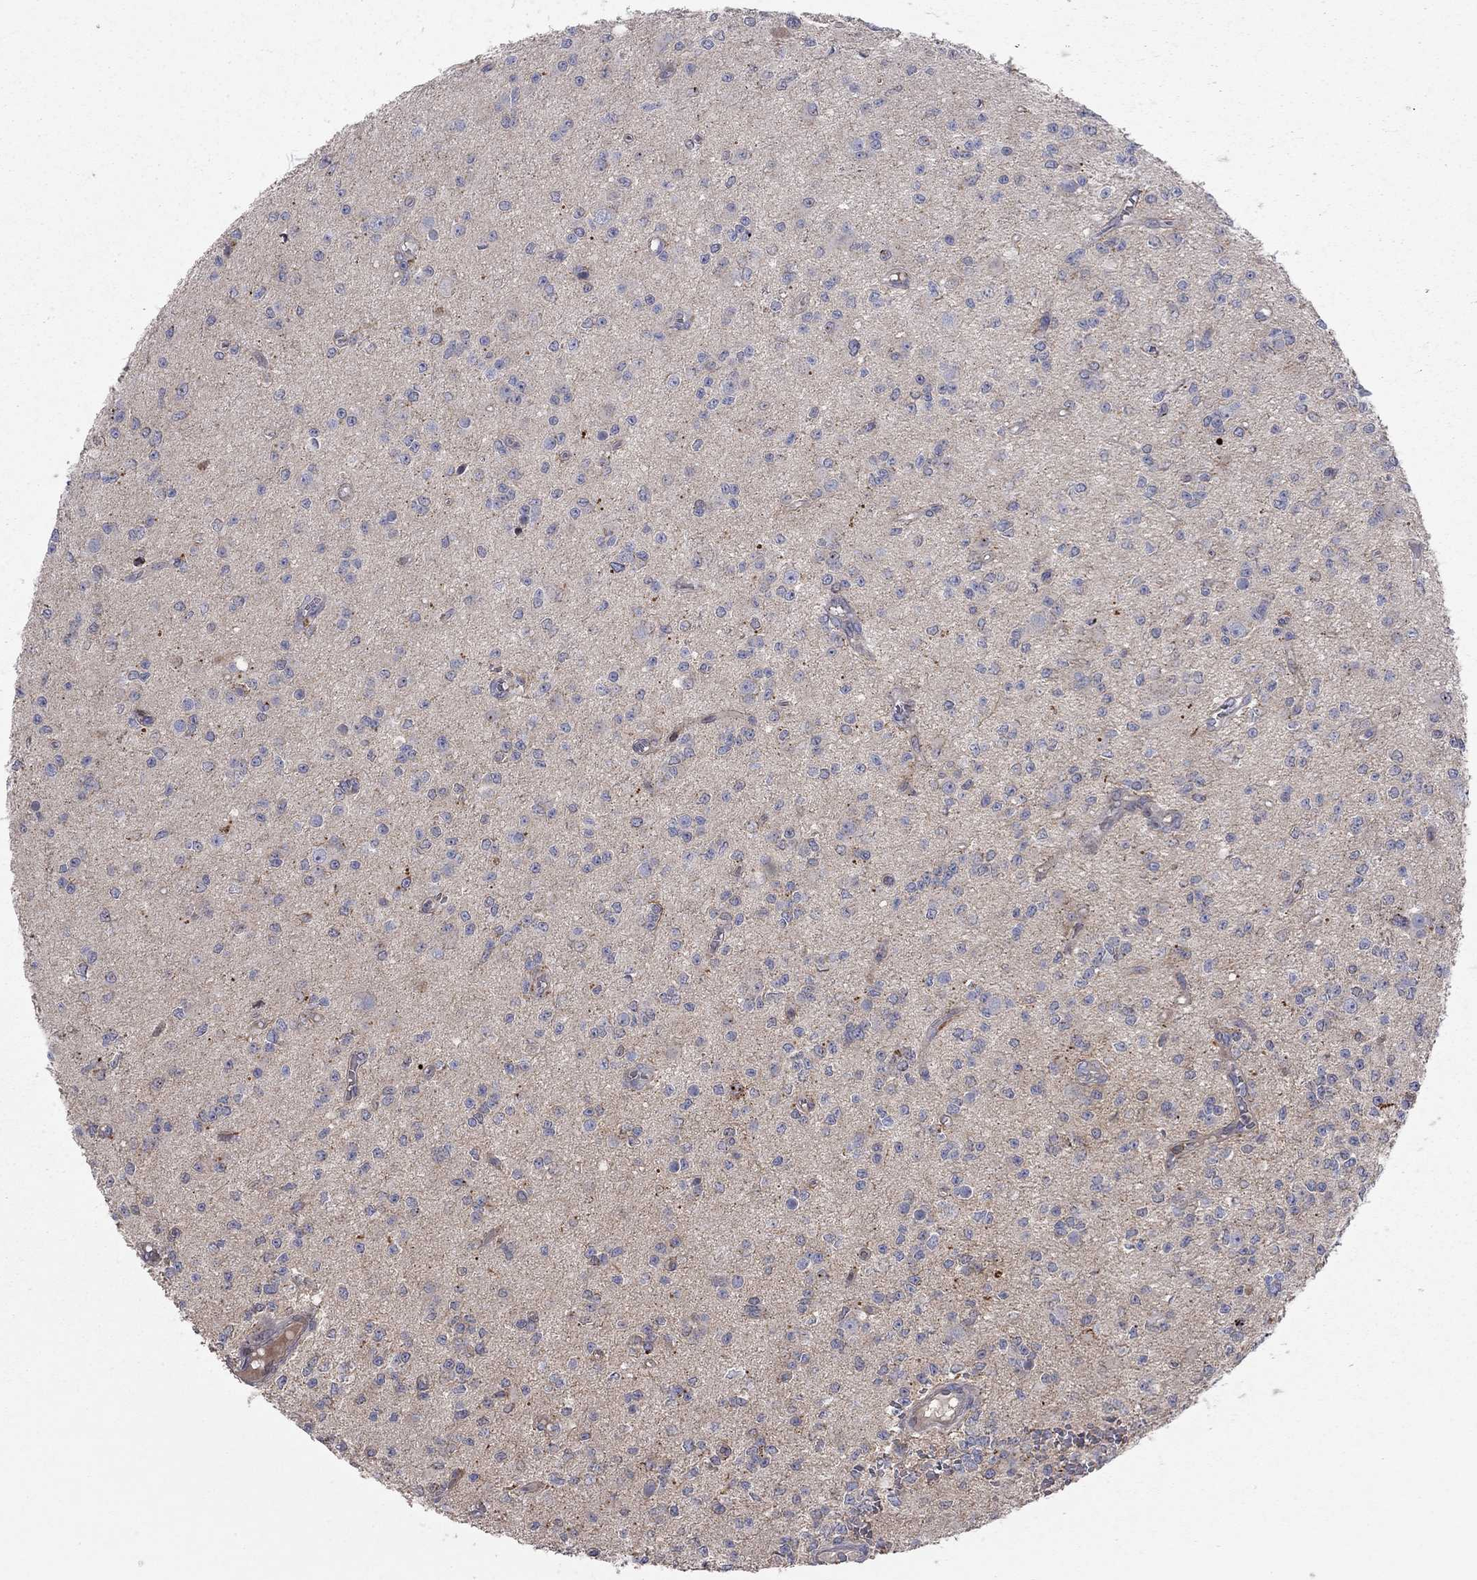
{"staining": {"intensity": "negative", "quantity": "none", "location": "none"}, "tissue": "glioma", "cell_type": "Tumor cells", "image_type": "cancer", "snomed": [{"axis": "morphology", "description": "Glioma, malignant, Low grade"}, {"axis": "topography", "description": "Brain"}], "caption": "The immunohistochemistry photomicrograph has no significant staining in tumor cells of glioma tissue.", "gene": "ERN2", "patient": {"sex": "female", "age": 45}}